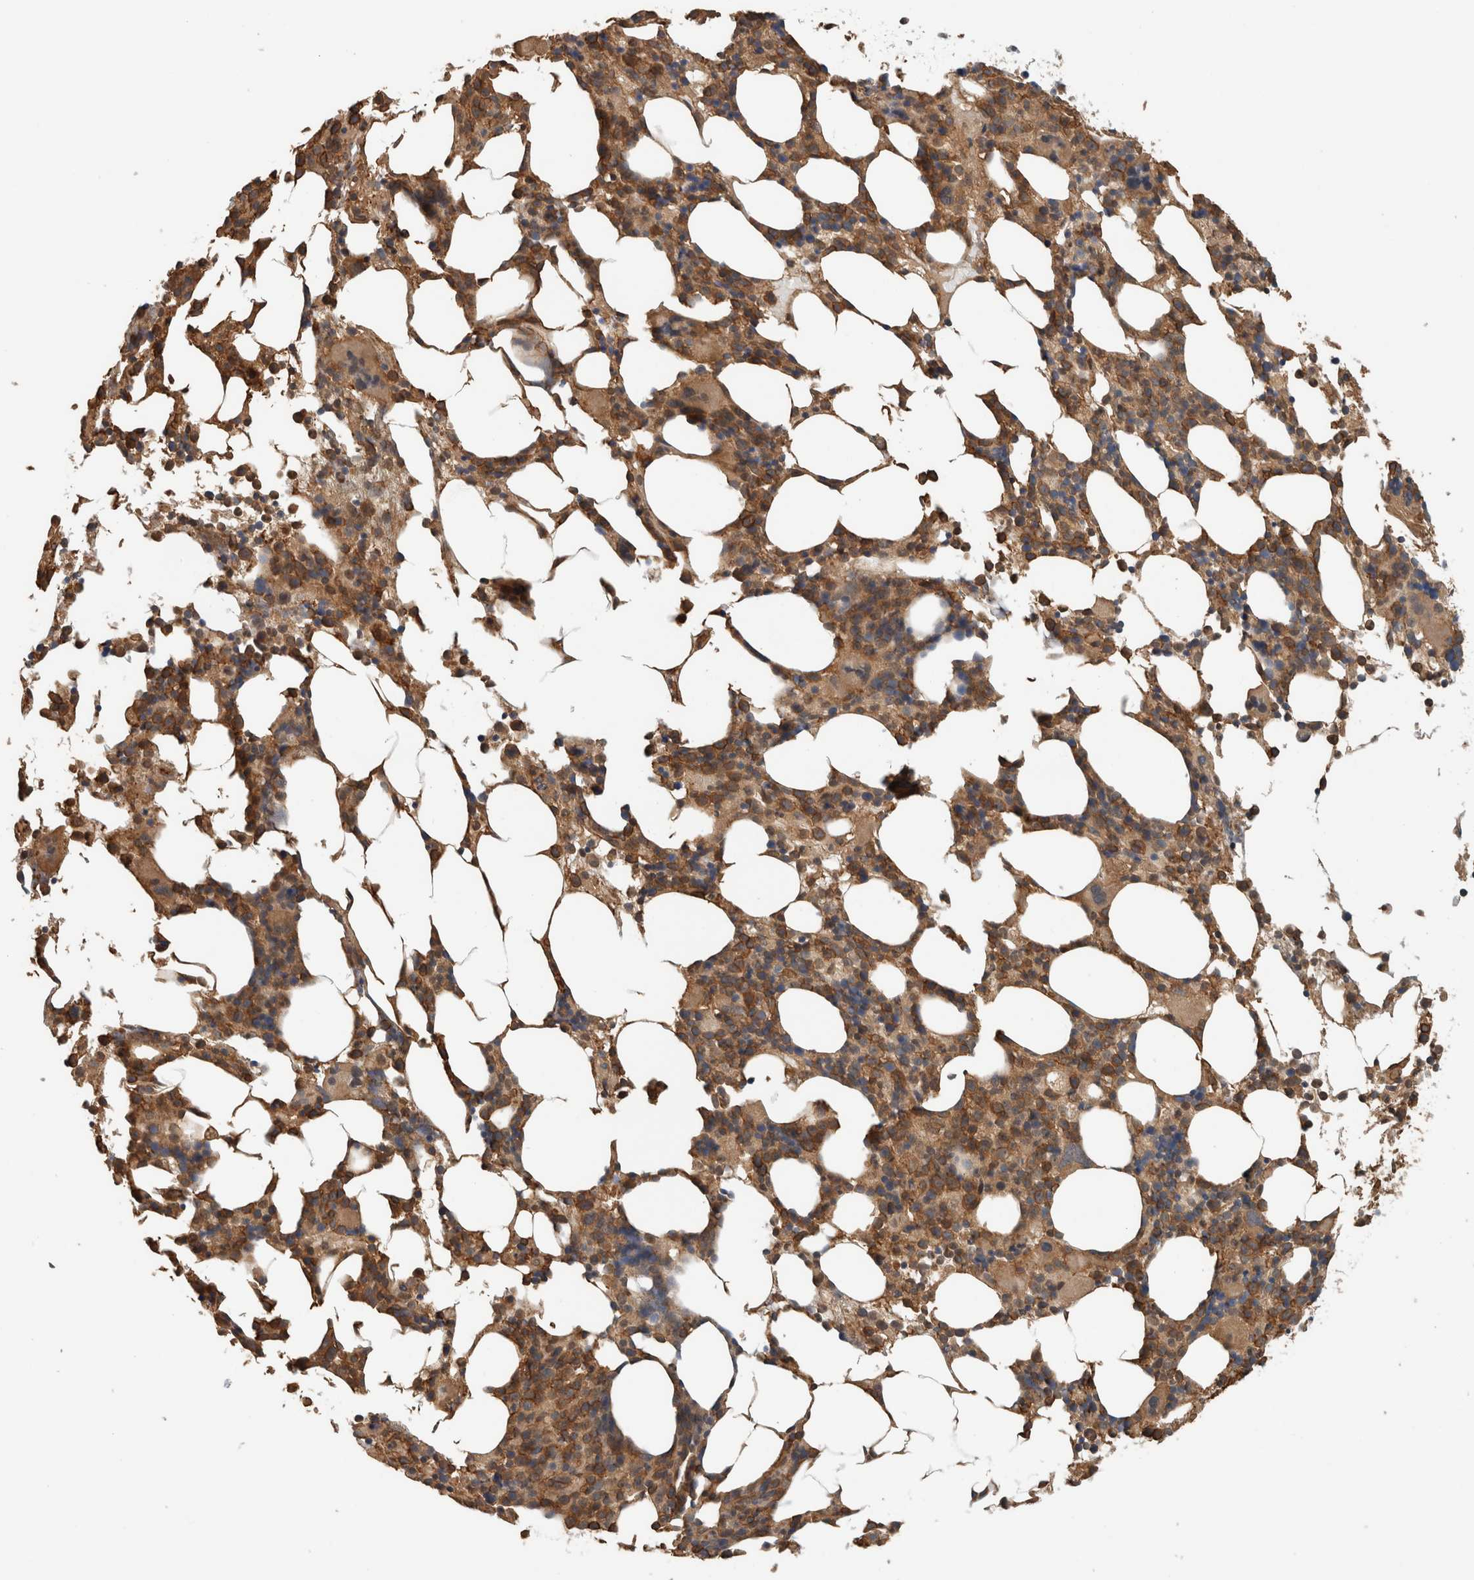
{"staining": {"intensity": "strong", "quantity": ">75%", "location": "cytoplasmic/membranous"}, "tissue": "bone marrow", "cell_type": "Hematopoietic cells", "image_type": "normal", "snomed": [{"axis": "morphology", "description": "Normal tissue, NOS"}, {"axis": "morphology", "description": "Inflammation, NOS"}, {"axis": "topography", "description": "Bone marrow"}], "caption": "Bone marrow stained for a protein demonstrates strong cytoplasmic/membranous positivity in hematopoietic cells.", "gene": "PFDN4", "patient": {"sex": "male", "age": 55}}